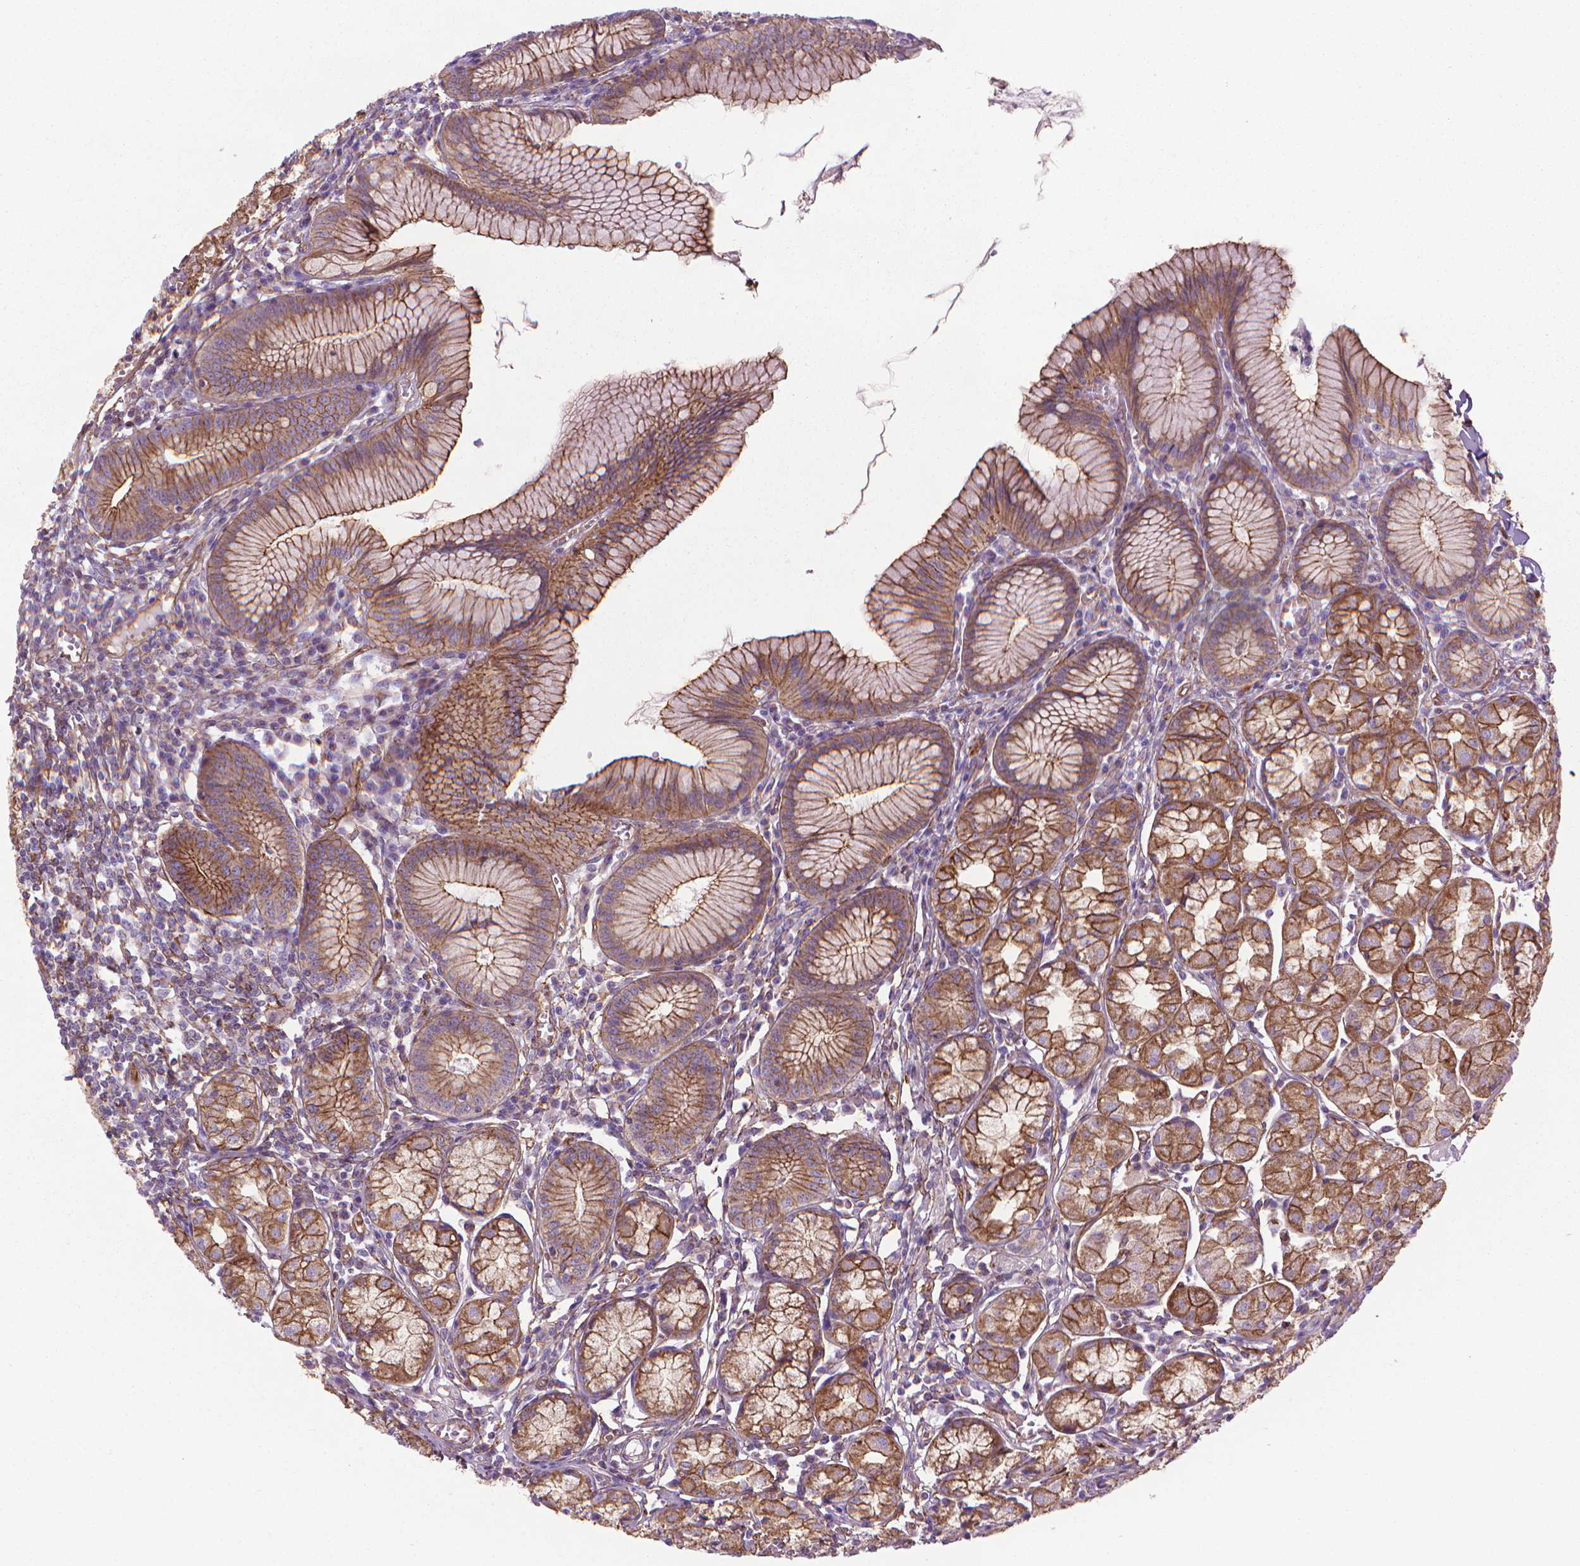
{"staining": {"intensity": "strong", "quantity": ">75%", "location": "cytoplasmic/membranous"}, "tissue": "stomach", "cell_type": "Glandular cells", "image_type": "normal", "snomed": [{"axis": "morphology", "description": "Normal tissue, NOS"}, {"axis": "topography", "description": "Stomach"}], "caption": "Strong cytoplasmic/membranous protein staining is appreciated in approximately >75% of glandular cells in stomach. (Brightfield microscopy of DAB IHC at high magnification).", "gene": "TENT5A", "patient": {"sex": "male", "age": 55}}